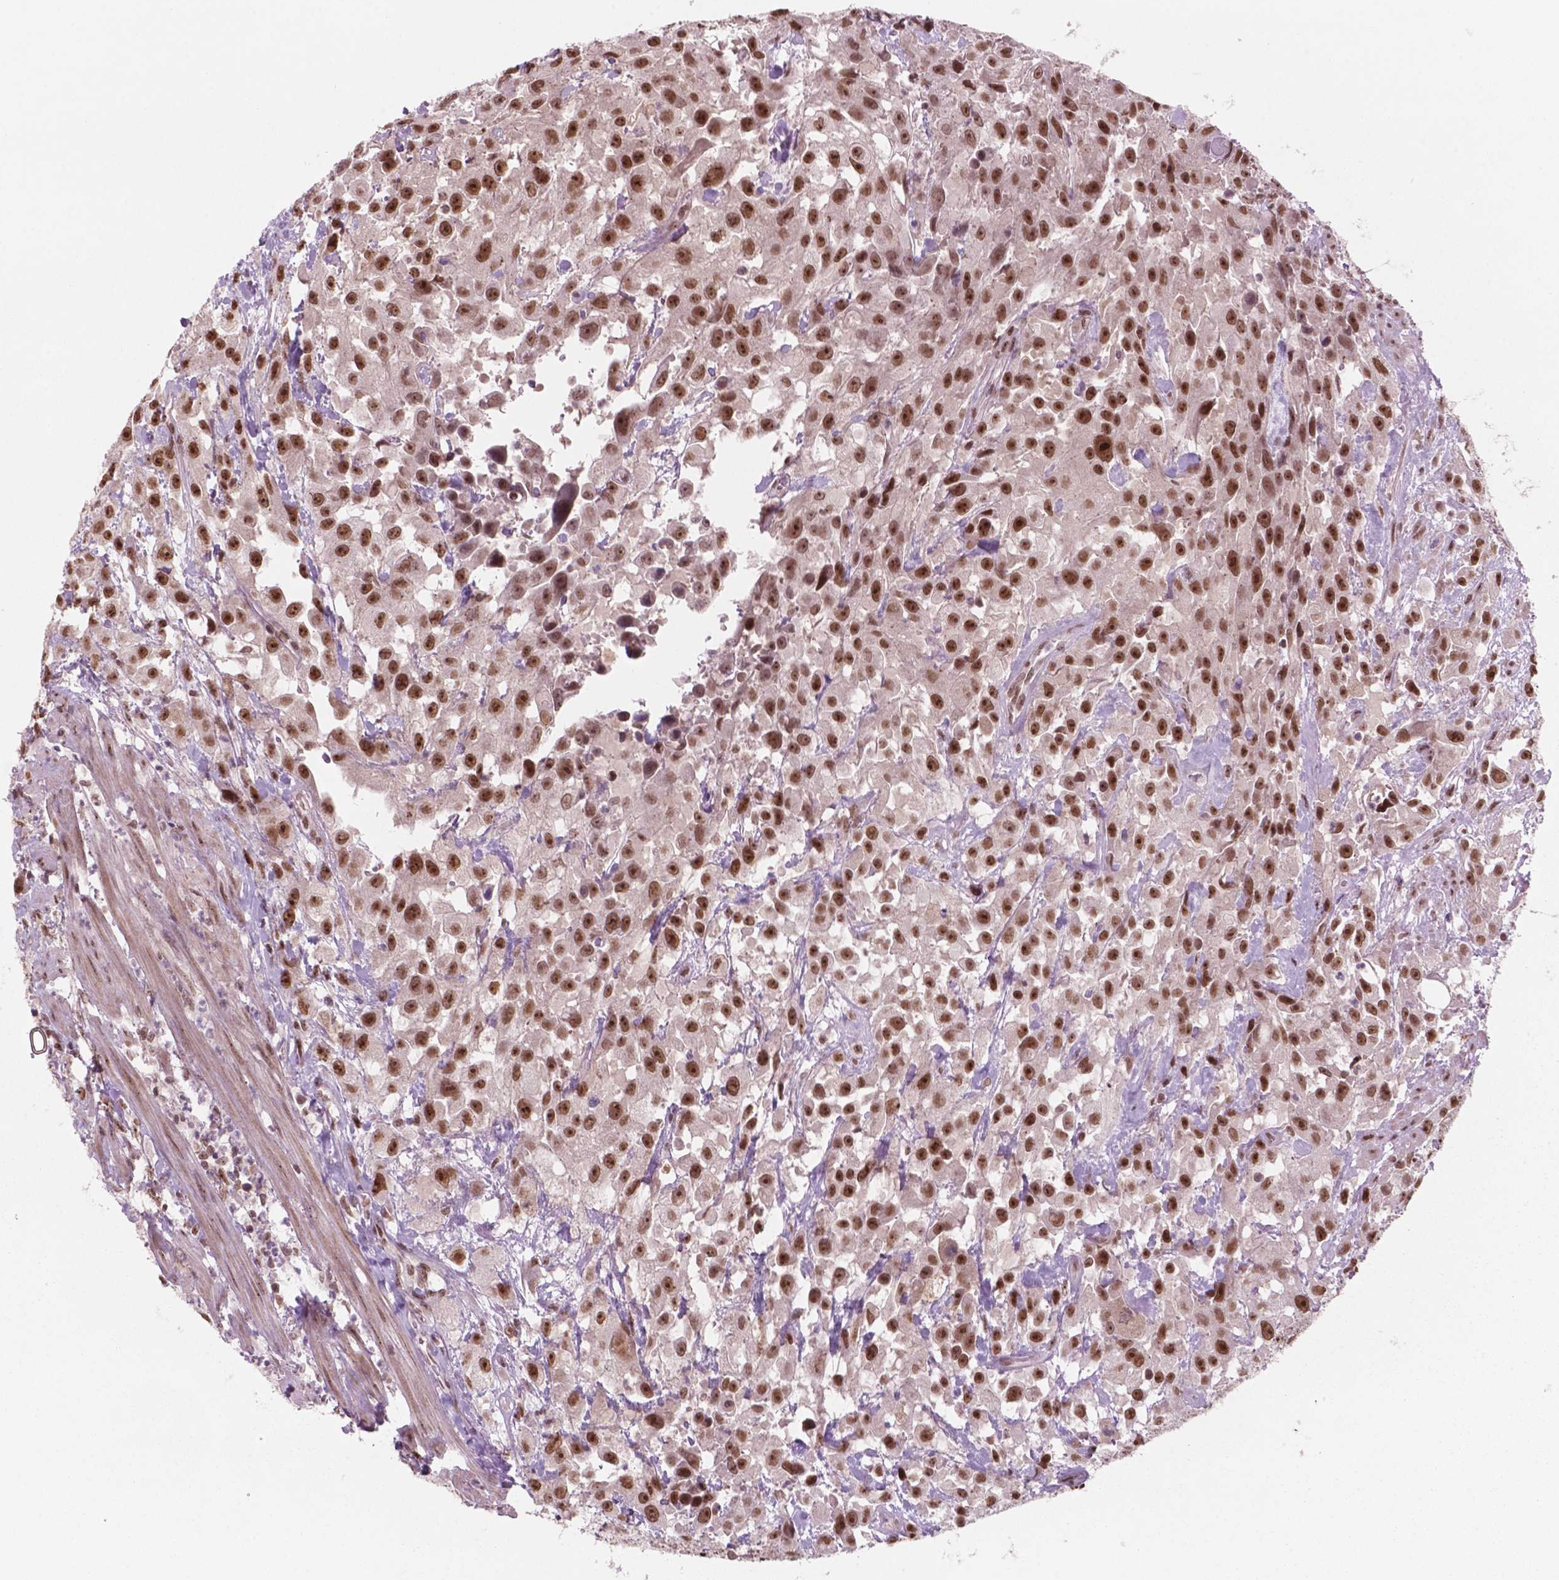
{"staining": {"intensity": "strong", "quantity": ">75%", "location": "nuclear"}, "tissue": "urothelial cancer", "cell_type": "Tumor cells", "image_type": "cancer", "snomed": [{"axis": "morphology", "description": "Urothelial carcinoma, High grade"}, {"axis": "topography", "description": "Urinary bladder"}], "caption": "A photomicrograph of human urothelial cancer stained for a protein displays strong nuclear brown staining in tumor cells.", "gene": "POLR2E", "patient": {"sex": "male", "age": 79}}